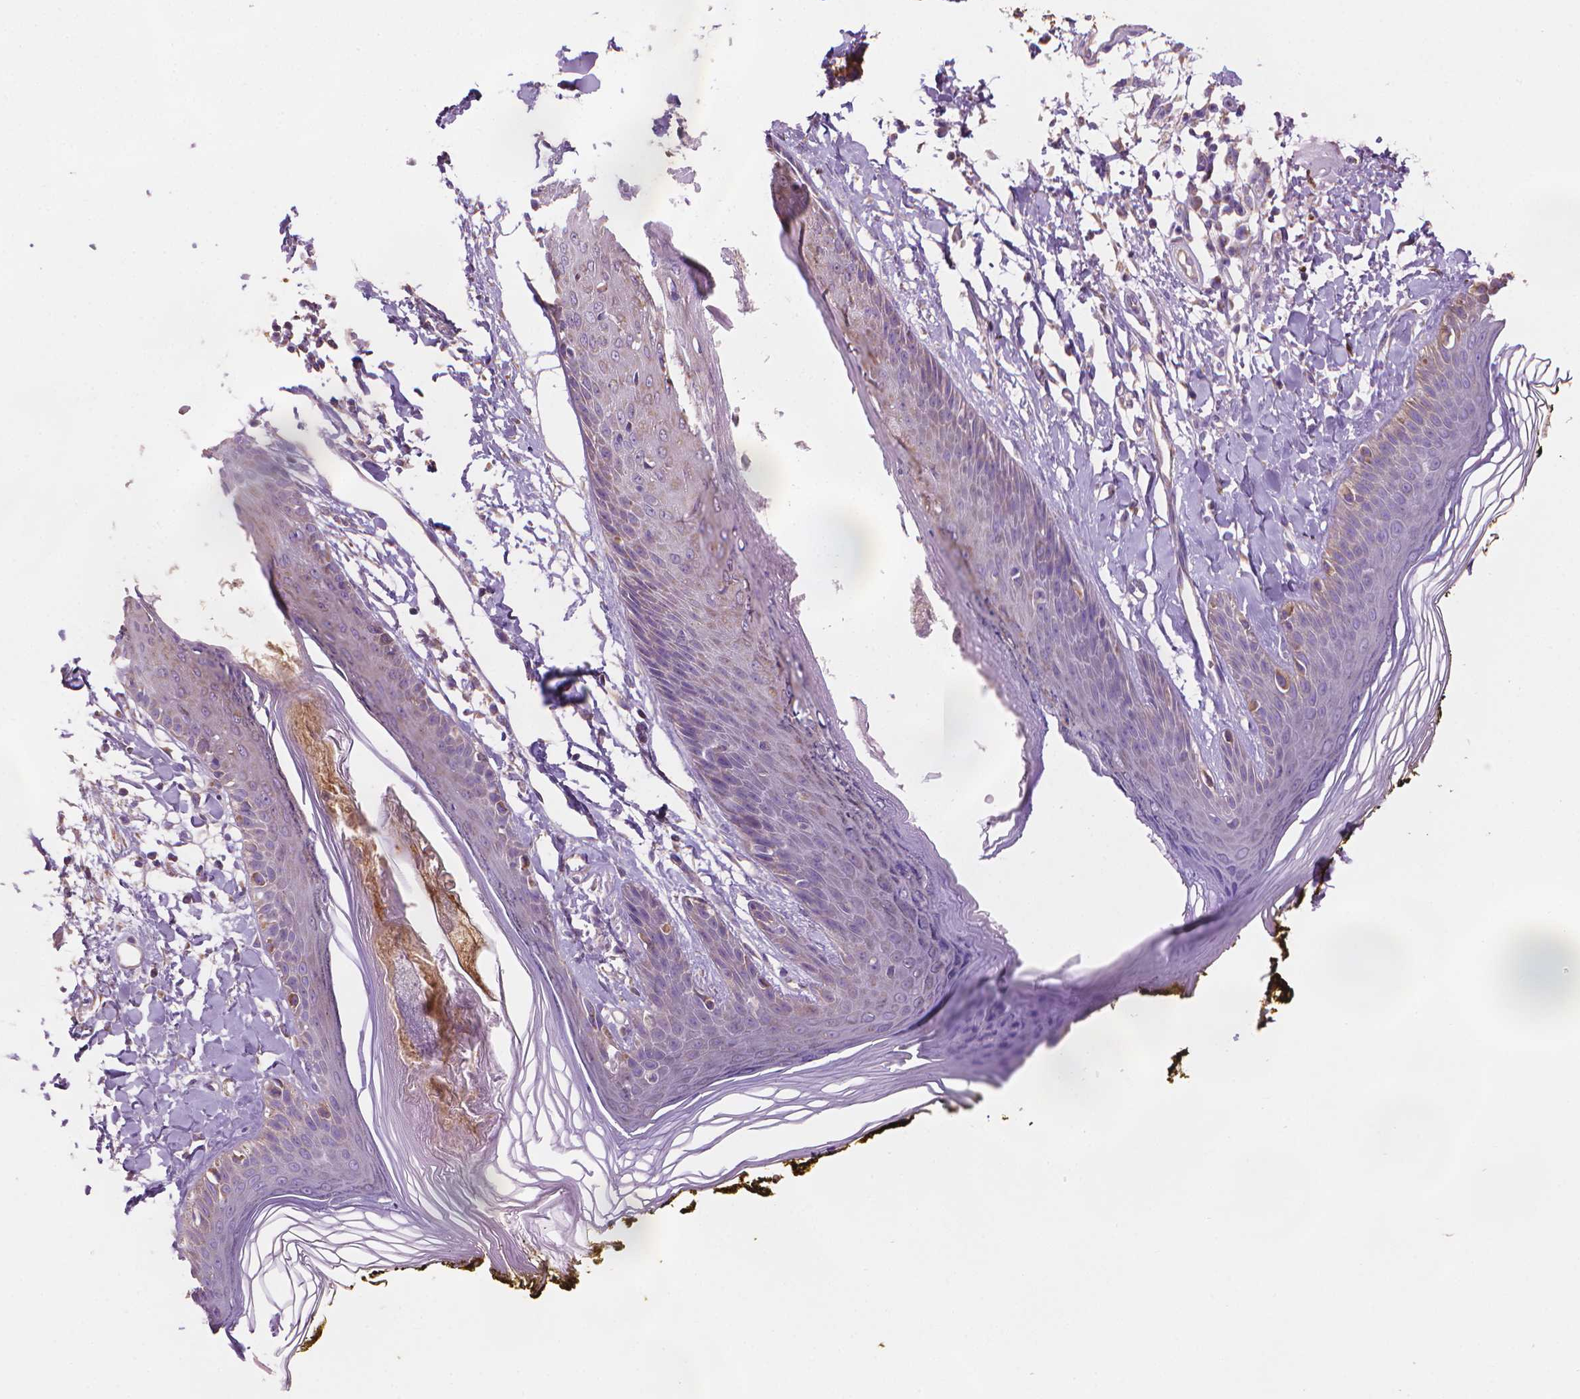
{"staining": {"intensity": "negative", "quantity": "none", "location": "none"}, "tissue": "skin", "cell_type": "Fibroblasts", "image_type": "normal", "snomed": [{"axis": "morphology", "description": "Normal tissue, NOS"}, {"axis": "topography", "description": "Skin"}], "caption": "Micrograph shows no protein expression in fibroblasts of benign skin. (IHC, brightfield microscopy, high magnification).", "gene": "TTC29", "patient": {"sex": "male", "age": 76}}